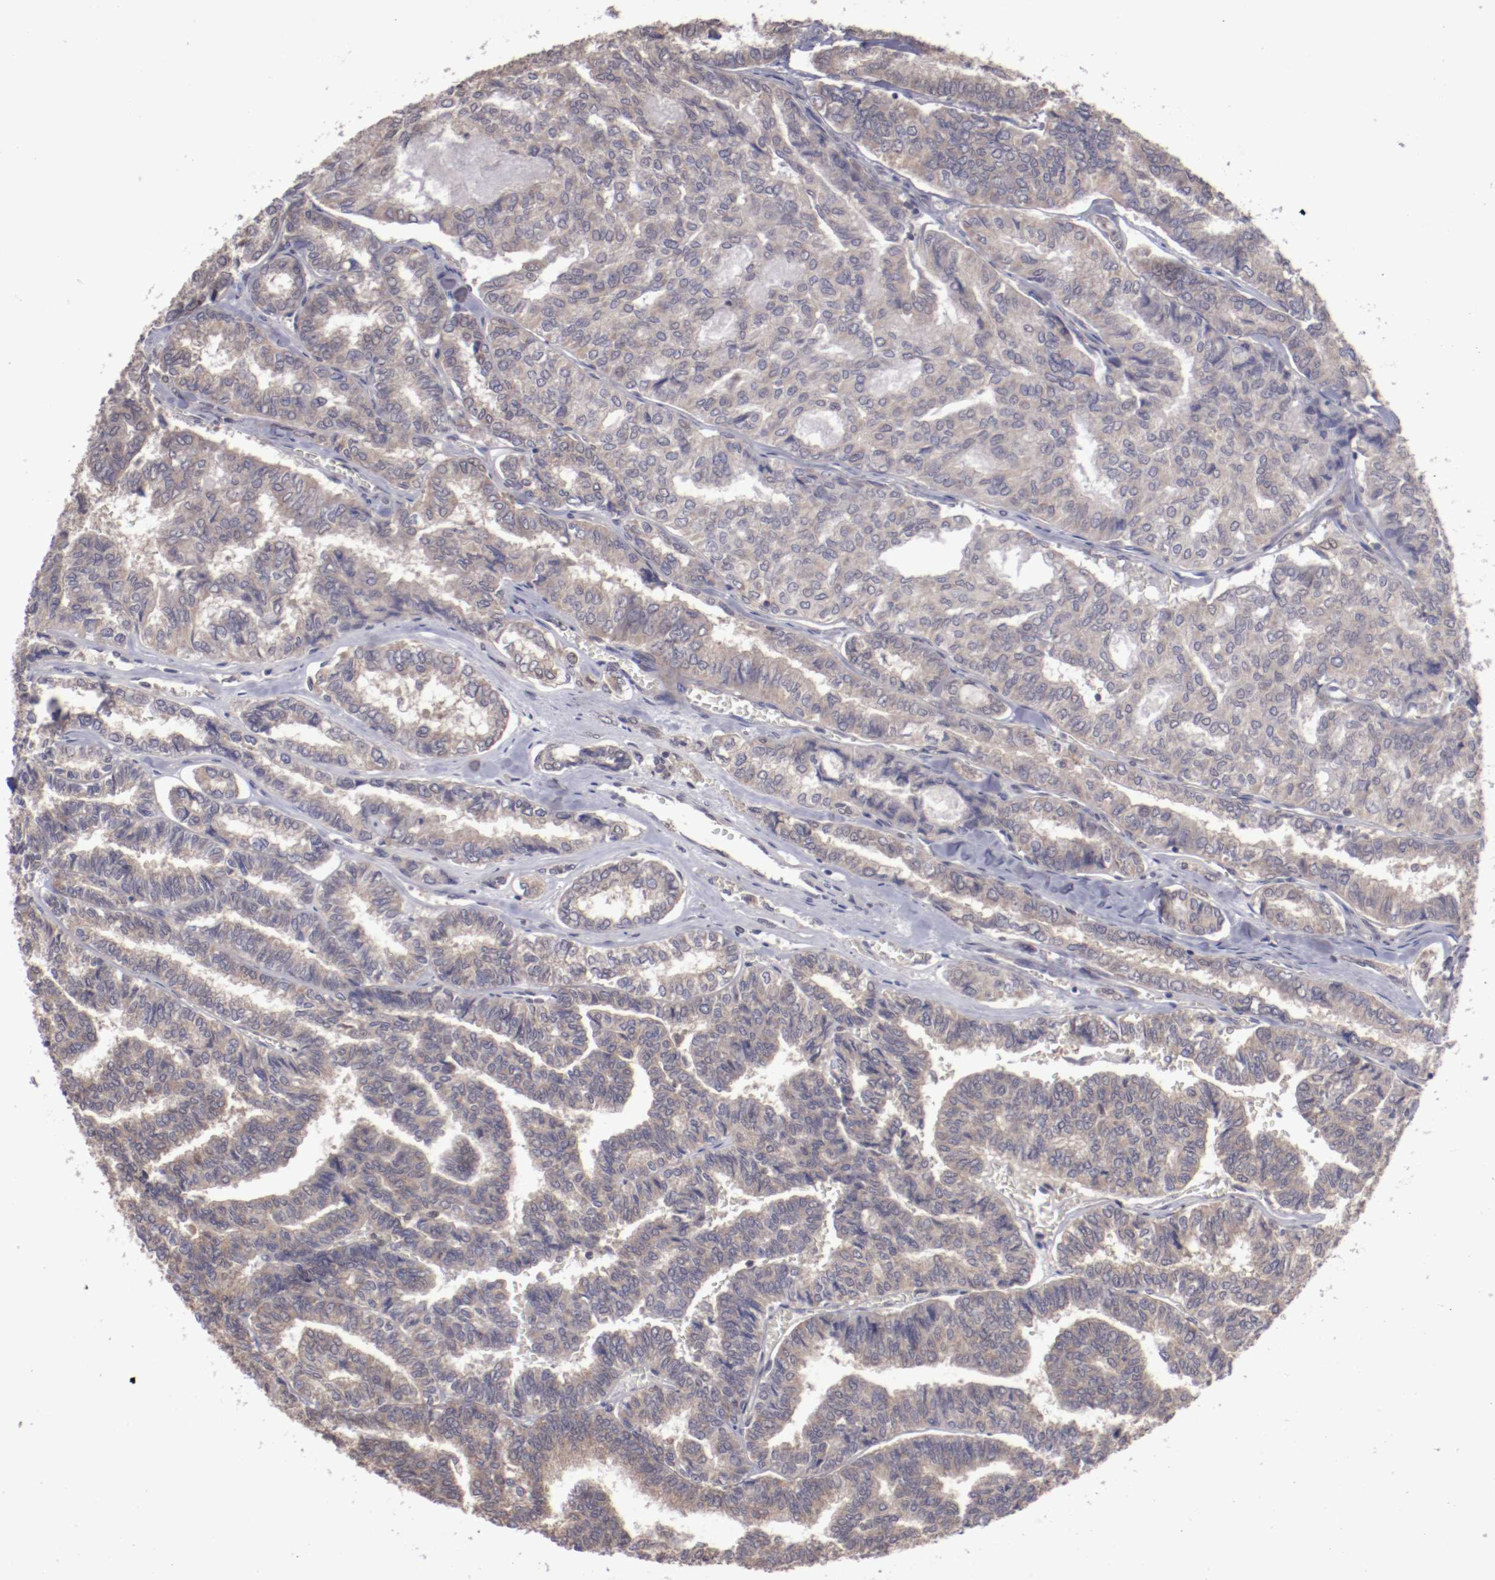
{"staining": {"intensity": "weak", "quantity": ">75%", "location": "cytoplasmic/membranous"}, "tissue": "thyroid cancer", "cell_type": "Tumor cells", "image_type": "cancer", "snomed": [{"axis": "morphology", "description": "Papillary adenocarcinoma, NOS"}, {"axis": "topography", "description": "Thyroid gland"}], "caption": "A histopathology image showing weak cytoplasmic/membranous expression in about >75% of tumor cells in thyroid cancer, as visualized by brown immunohistochemical staining.", "gene": "ARNT", "patient": {"sex": "female", "age": 35}}